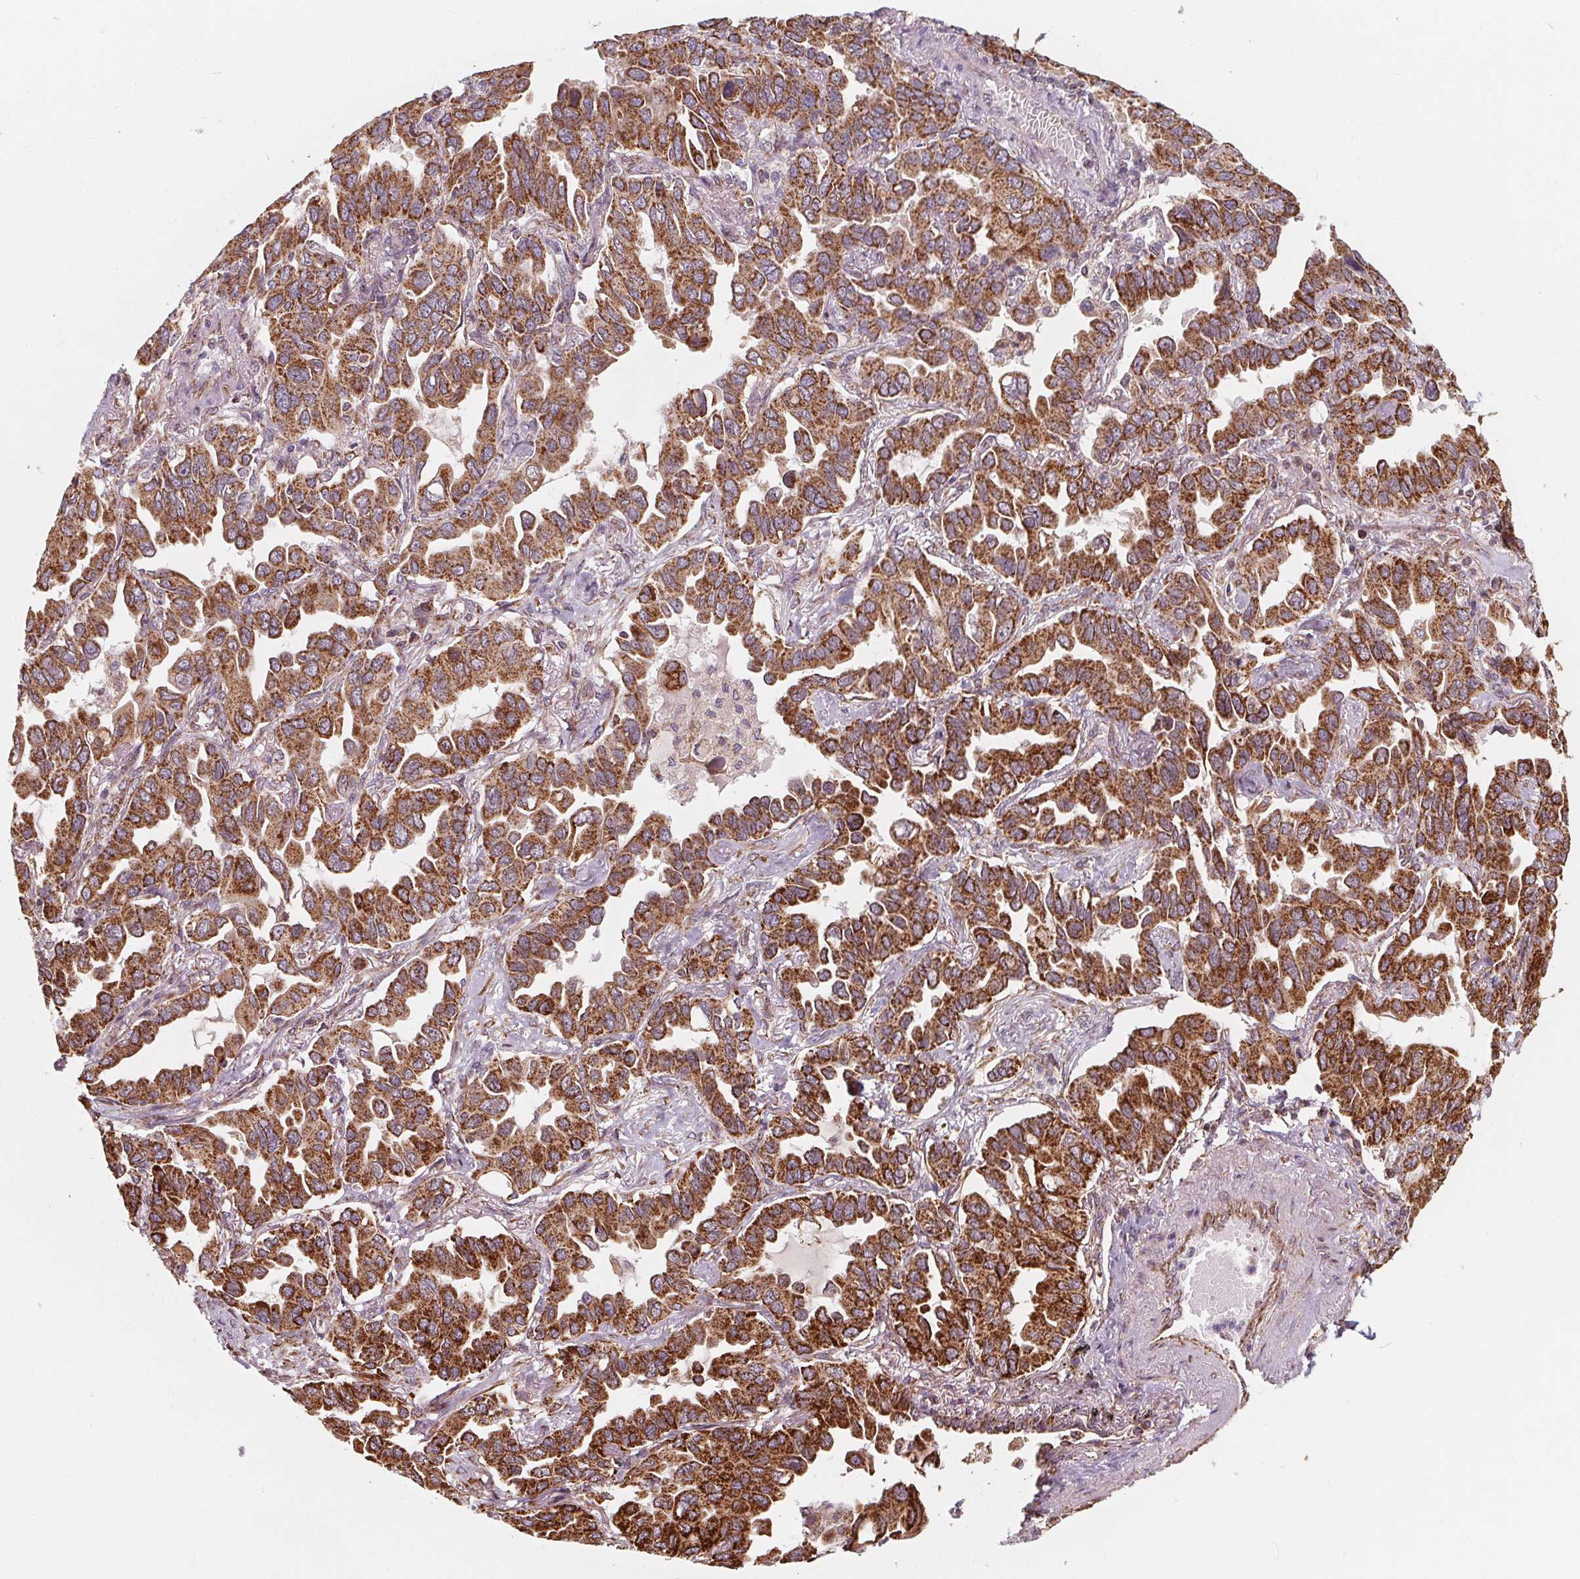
{"staining": {"intensity": "moderate", "quantity": ">75%", "location": "cytoplasmic/membranous"}, "tissue": "lung cancer", "cell_type": "Tumor cells", "image_type": "cancer", "snomed": [{"axis": "morphology", "description": "Adenocarcinoma, NOS"}, {"axis": "topography", "description": "Lung"}], "caption": "This histopathology image exhibits IHC staining of human adenocarcinoma (lung), with medium moderate cytoplasmic/membranous expression in about >75% of tumor cells.", "gene": "PLSCR3", "patient": {"sex": "male", "age": 64}}